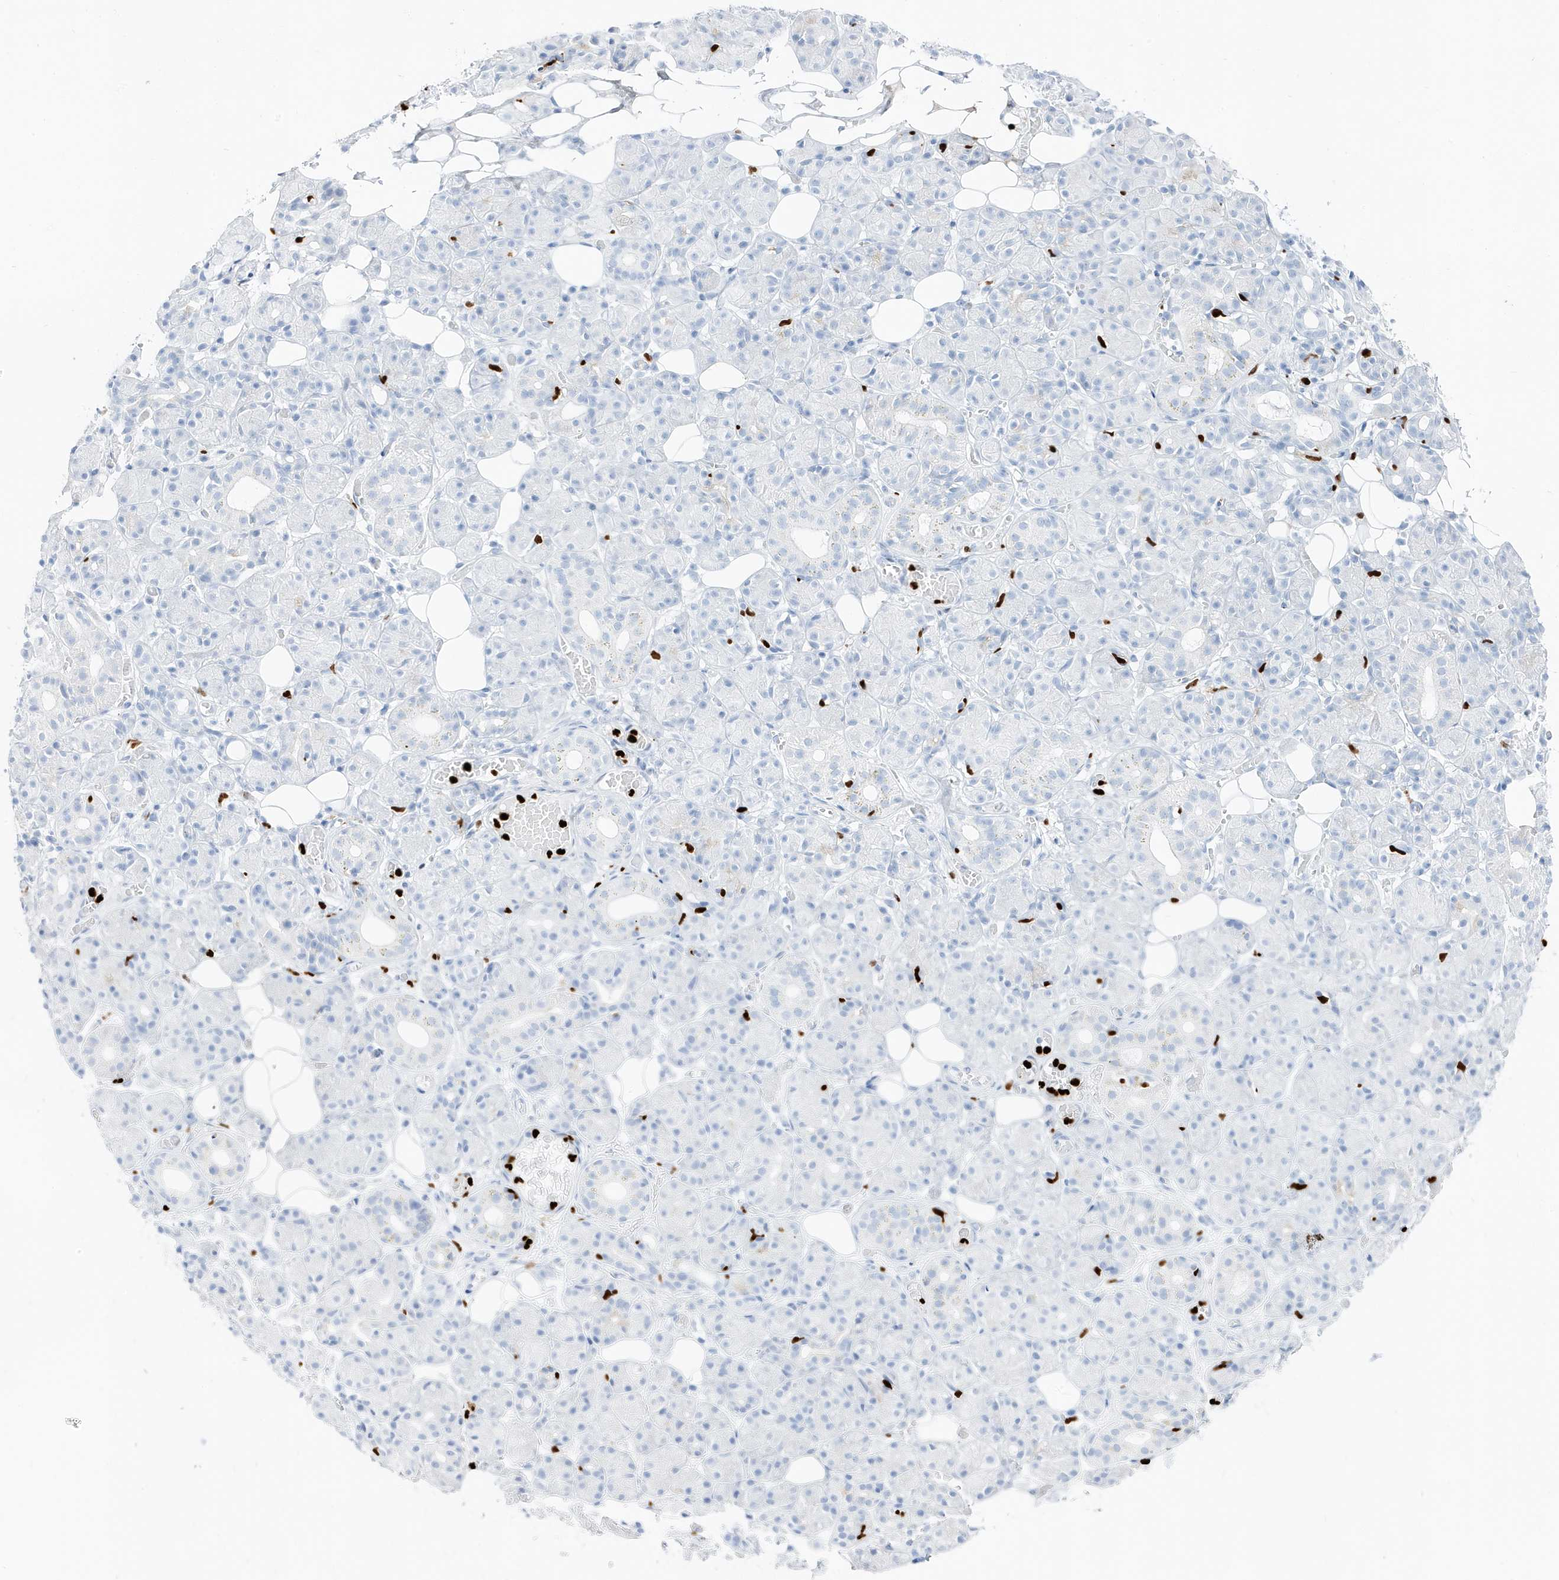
{"staining": {"intensity": "negative", "quantity": "none", "location": "none"}, "tissue": "salivary gland", "cell_type": "Glandular cells", "image_type": "normal", "snomed": [{"axis": "morphology", "description": "Normal tissue, NOS"}, {"axis": "topography", "description": "Salivary gland"}], "caption": "This photomicrograph is of unremarkable salivary gland stained with IHC to label a protein in brown with the nuclei are counter-stained blue. There is no staining in glandular cells.", "gene": "MNDA", "patient": {"sex": "male", "age": 63}}